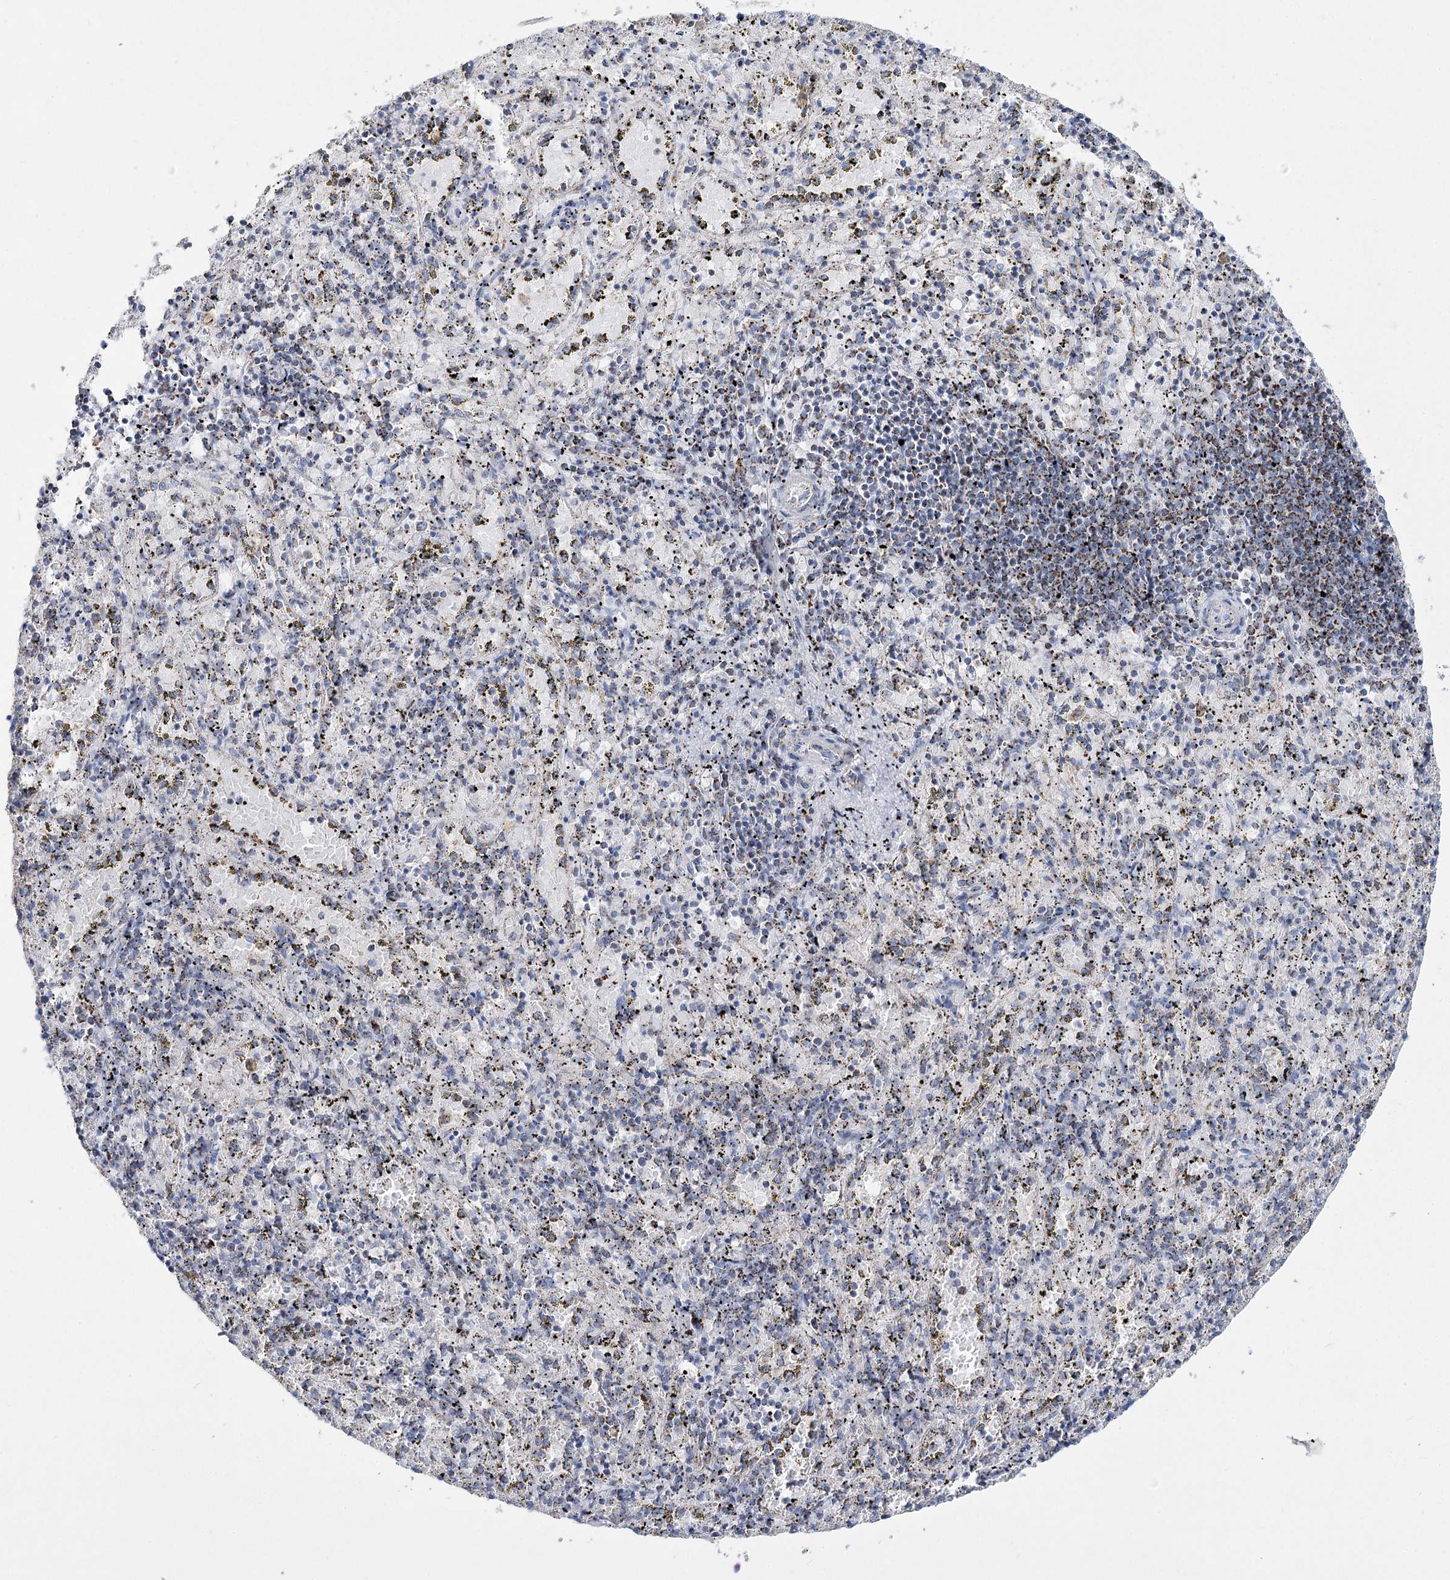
{"staining": {"intensity": "moderate", "quantity": "25%-75%", "location": "cytoplasmic/membranous"}, "tissue": "spleen", "cell_type": "Cells in red pulp", "image_type": "normal", "snomed": [{"axis": "morphology", "description": "Normal tissue, NOS"}, {"axis": "topography", "description": "Spleen"}], "caption": "Protein expression analysis of normal spleen reveals moderate cytoplasmic/membranous staining in about 25%-75% of cells in red pulp. (Stains: DAB in brown, nuclei in blue, Microscopy: brightfield microscopy at high magnification).", "gene": "PDHB", "patient": {"sex": "male", "age": 11}}